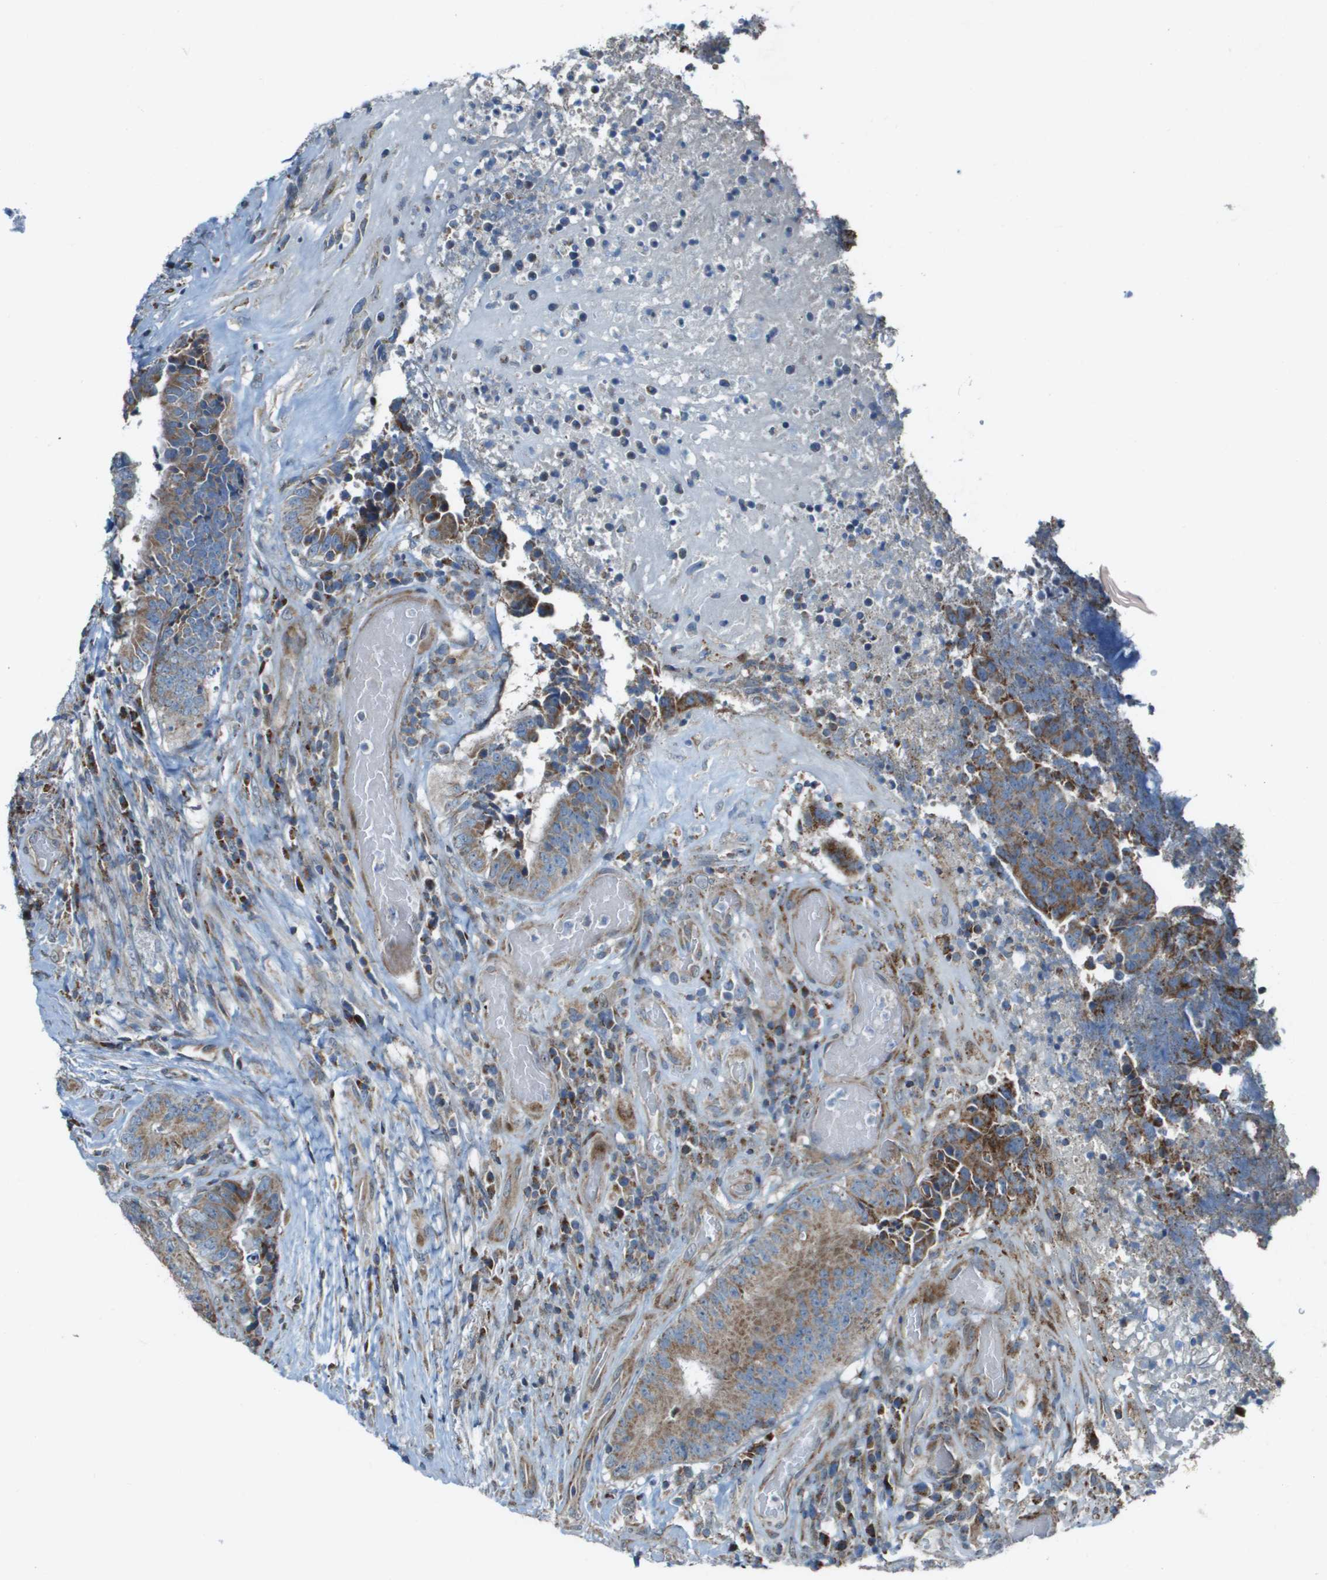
{"staining": {"intensity": "moderate", "quantity": ">75%", "location": "cytoplasmic/membranous"}, "tissue": "colorectal cancer", "cell_type": "Tumor cells", "image_type": "cancer", "snomed": [{"axis": "morphology", "description": "Adenocarcinoma, NOS"}, {"axis": "topography", "description": "Rectum"}], "caption": "The histopathology image displays staining of colorectal cancer (adenocarcinoma), revealing moderate cytoplasmic/membranous protein positivity (brown color) within tumor cells.", "gene": "MGAT3", "patient": {"sex": "male", "age": 72}}